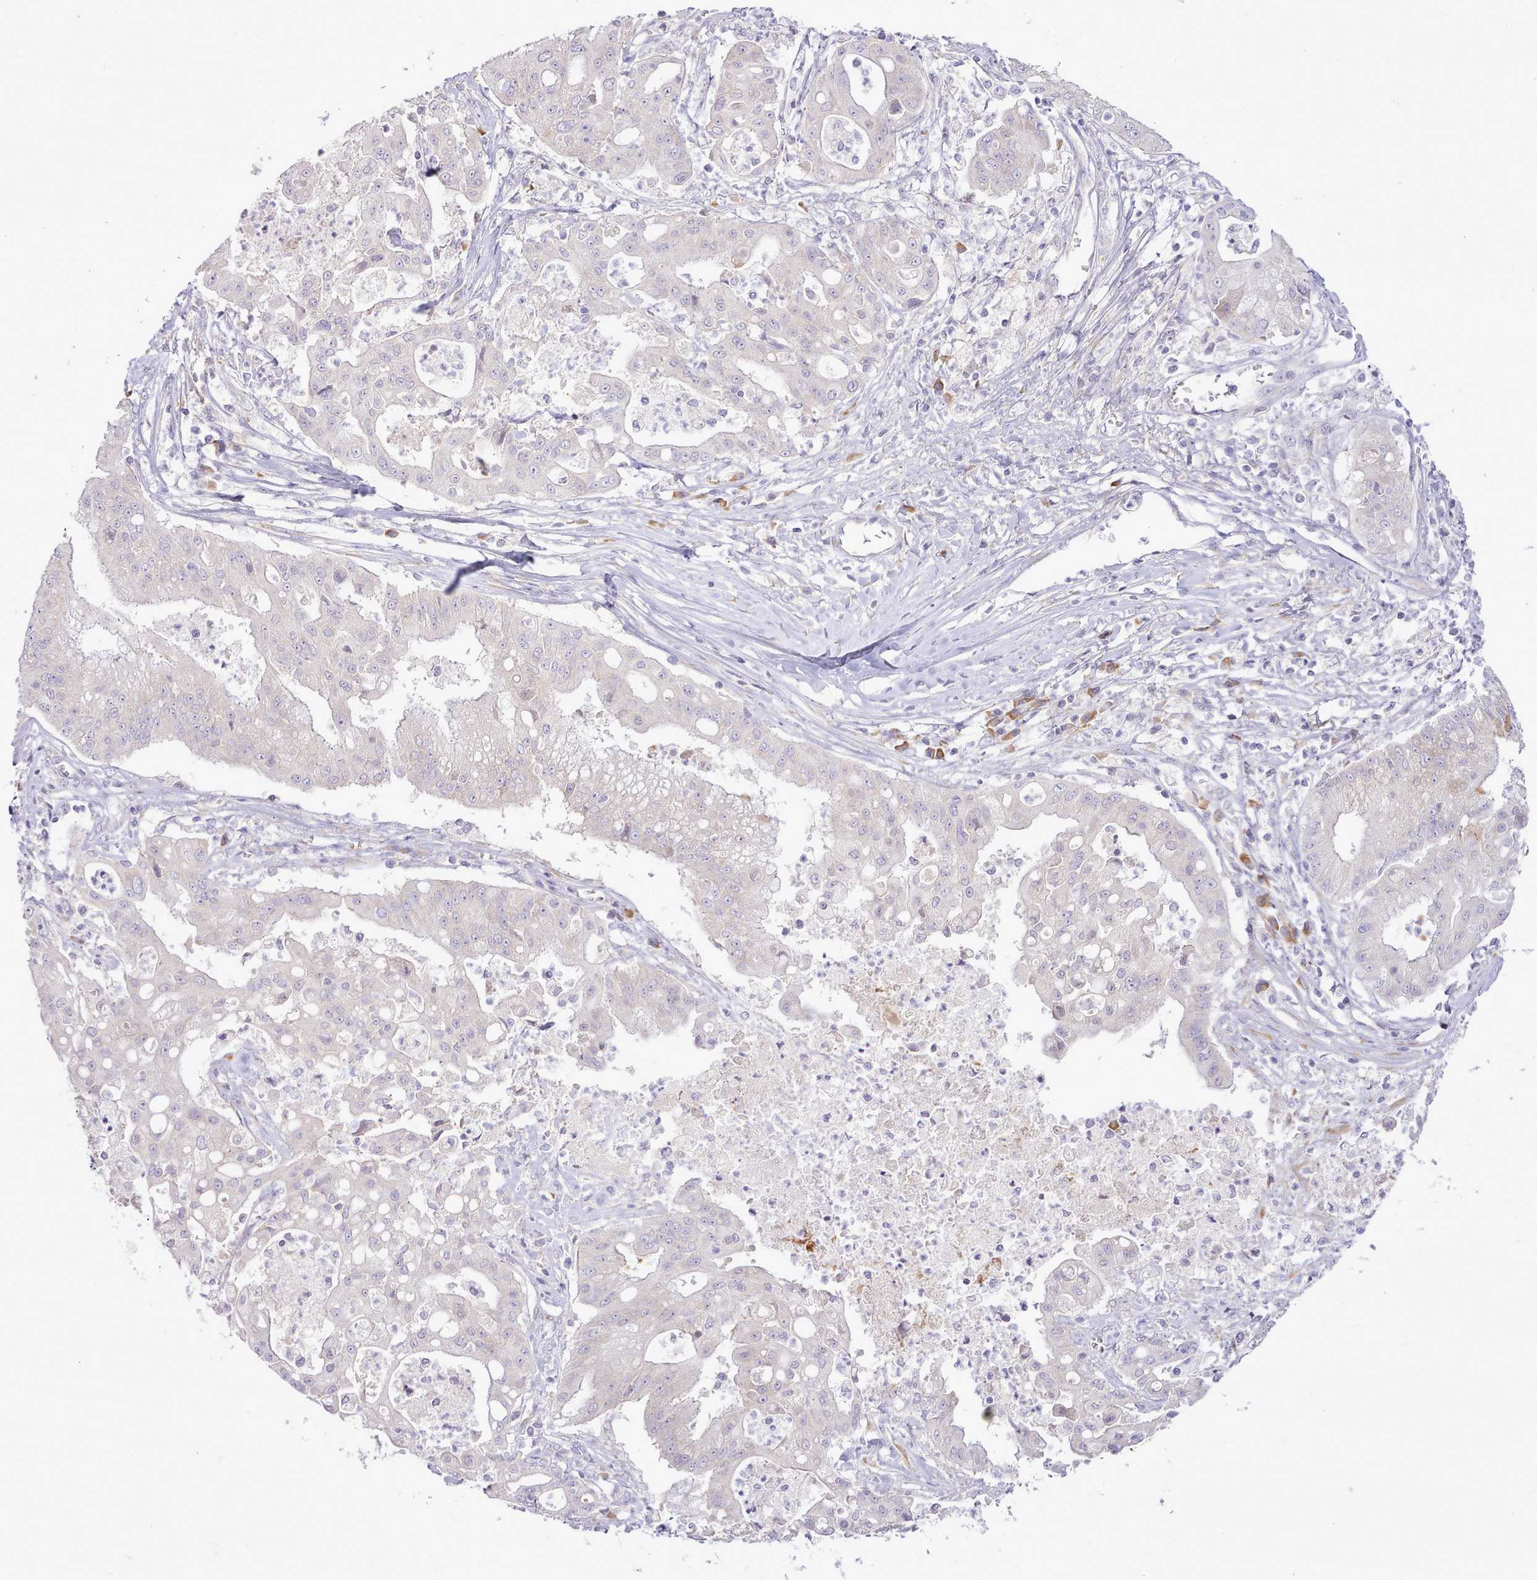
{"staining": {"intensity": "negative", "quantity": "none", "location": "none"}, "tissue": "ovarian cancer", "cell_type": "Tumor cells", "image_type": "cancer", "snomed": [{"axis": "morphology", "description": "Cystadenocarcinoma, mucinous, NOS"}, {"axis": "topography", "description": "Ovary"}], "caption": "Immunohistochemistry (IHC) micrograph of human ovarian cancer stained for a protein (brown), which shows no positivity in tumor cells. (Immunohistochemistry, brightfield microscopy, high magnification).", "gene": "CCL1", "patient": {"sex": "female", "age": 70}}